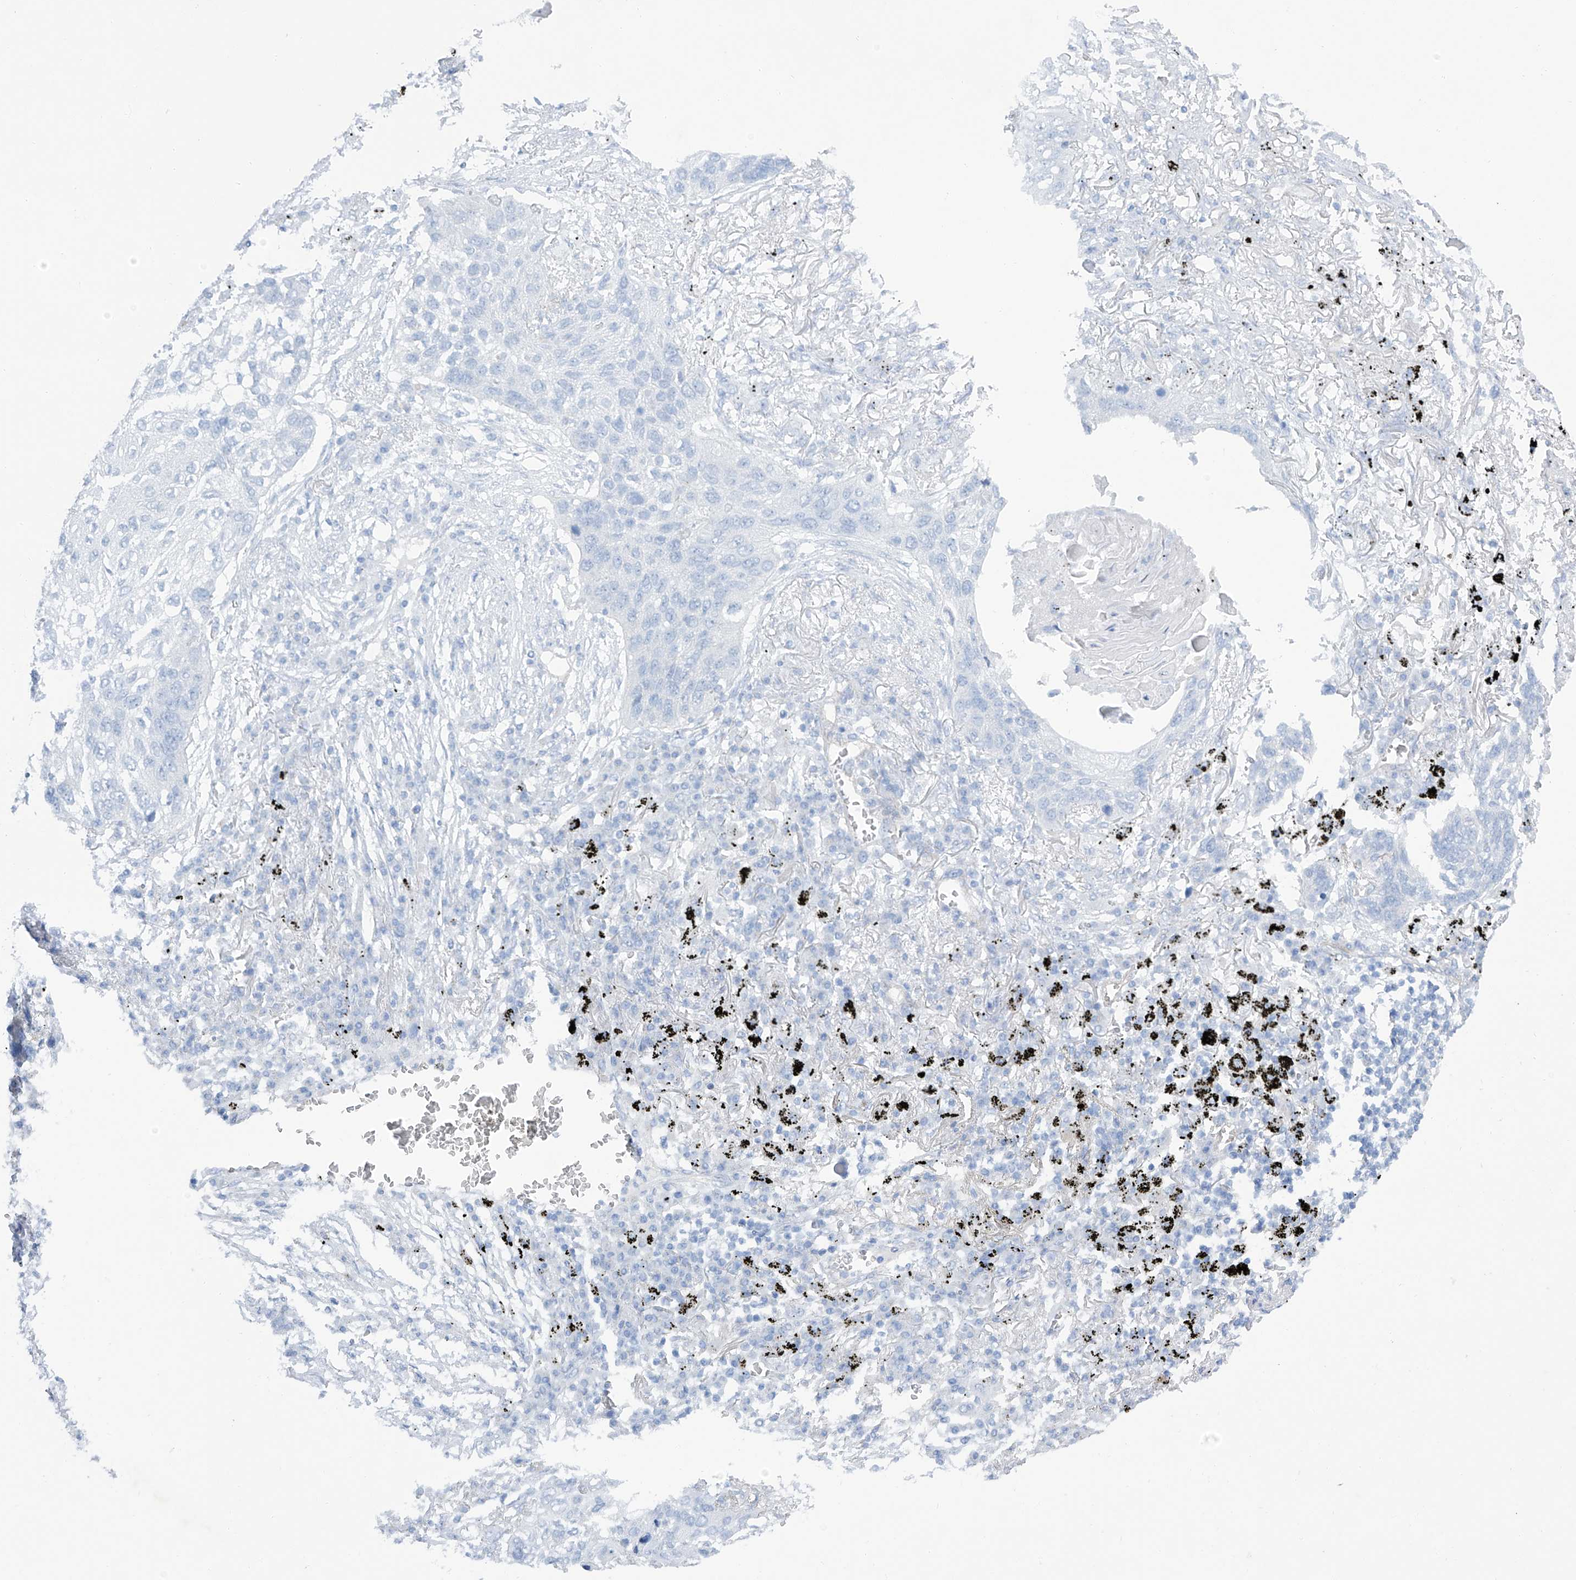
{"staining": {"intensity": "negative", "quantity": "none", "location": "none"}, "tissue": "lung cancer", "cell_type": "Tumor cells", "image_type": "cancer", "snomed": [{"axis": "morphology", "description": "Squamous cell carcinoma, NOS"}, {"axis": "topography", "description": "Lung"}], "caption": "A high-resolution photomicrograph shows IHC staining of lung cancer, which exhibits no significant staining in tumor cells. Brightfield microscopy of immunohistochemistry (IHC) stained with DAB (3,3'-diaminobenzidine) (brown) and hematoxylin (blue), captured at high magnification.", "gene": "MAGI1", "patient": {"sex": "female", "age": 63}}